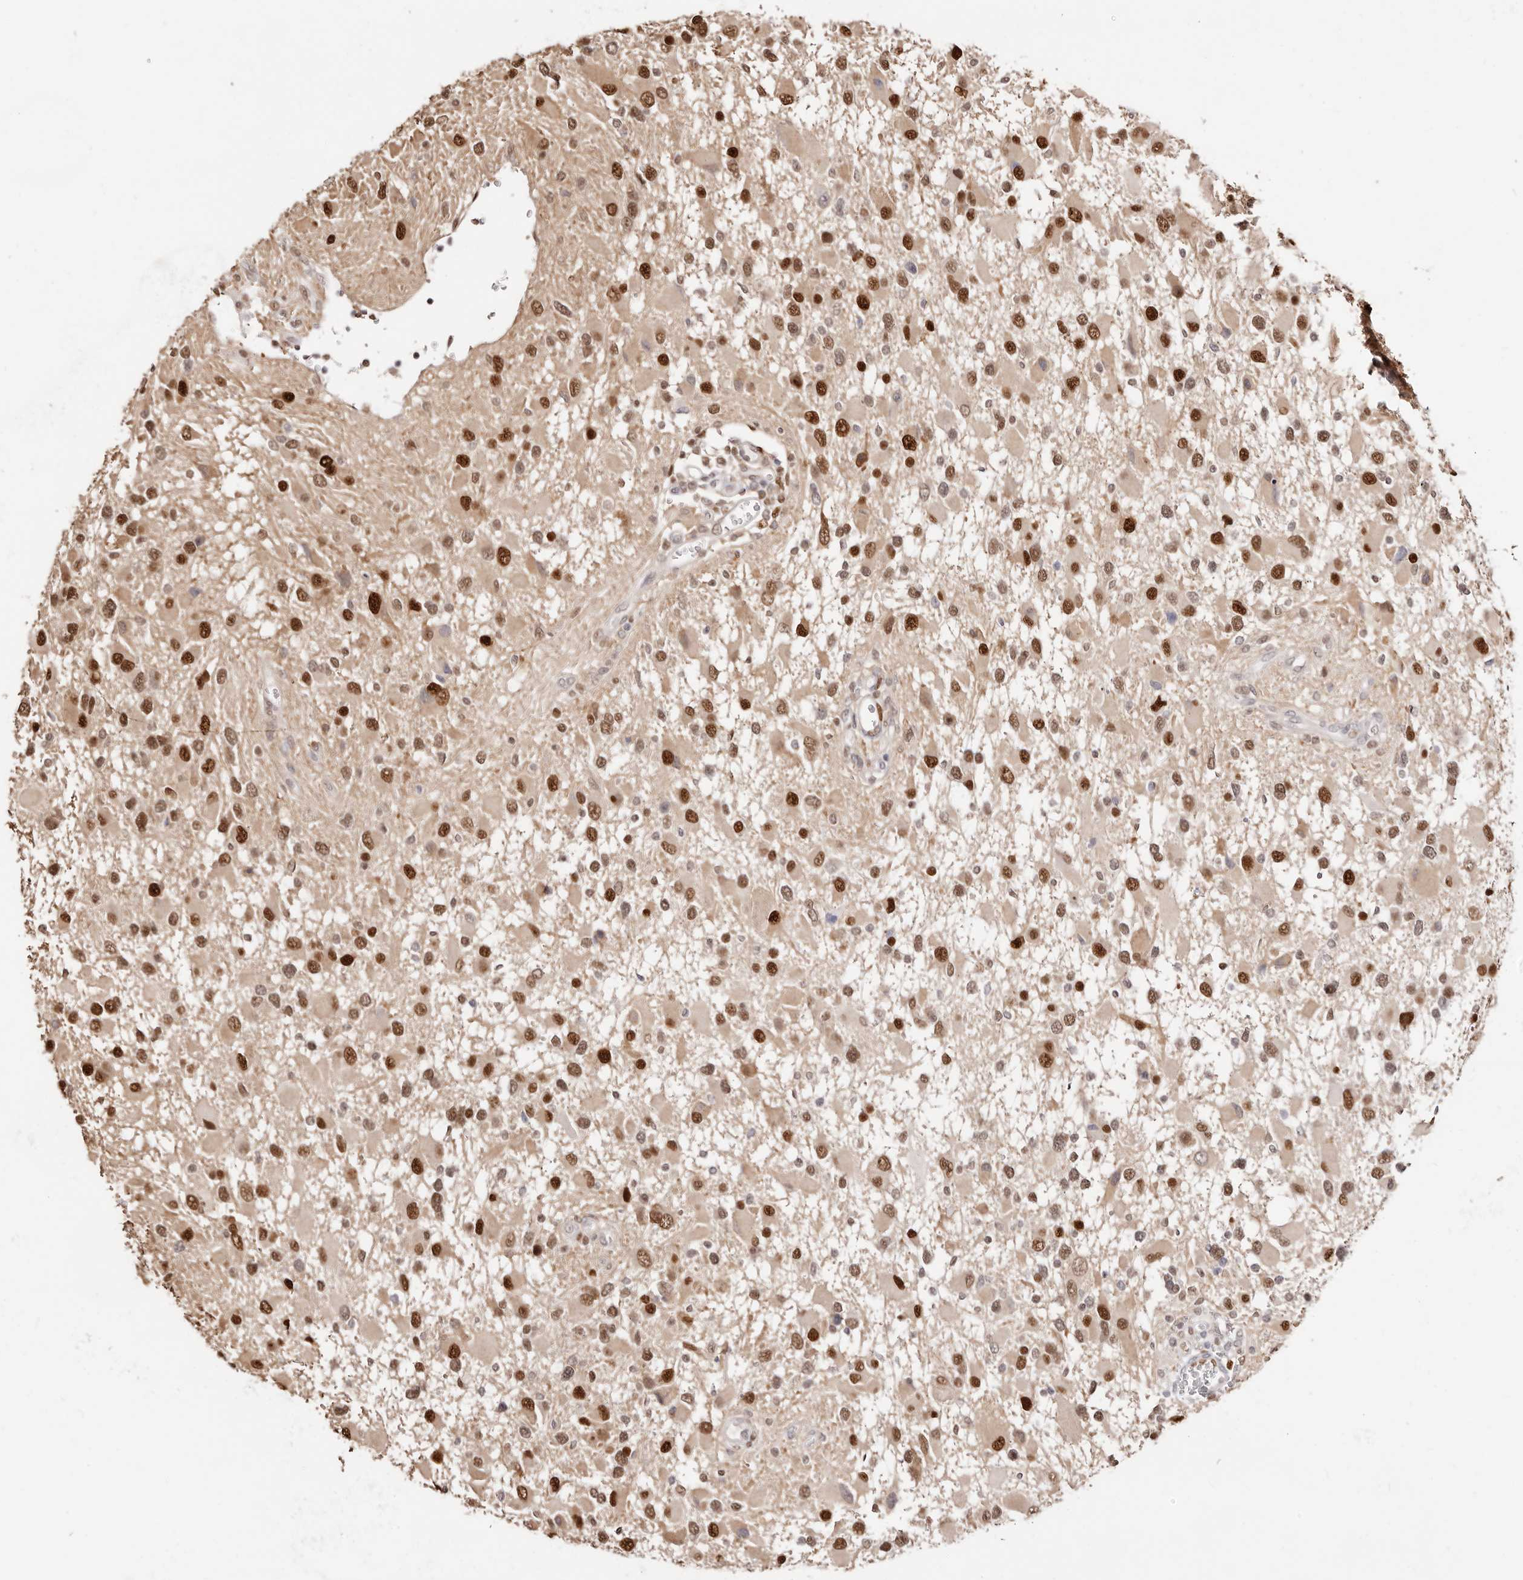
{"staining": {"intensity": "strong", "quantity": ">75%", "location": "nuclear"}, "tissue": "glioma", "cell_type": "Tumor cells", "image_type": "cancer", "snomed": [{"axis": "morphology", "description": "Glioma, malignant, High grade"}, {"axis": "topography", "description": "Brain"}], "caption": "Tumor cells display strong nuclear positivity in approximately >75% of cells in glioma. (DAB IHC, brown staining for protein, blue staining for nuclei).", "gene": "TKT", "patient": {"sex": "male", "age": 53}}